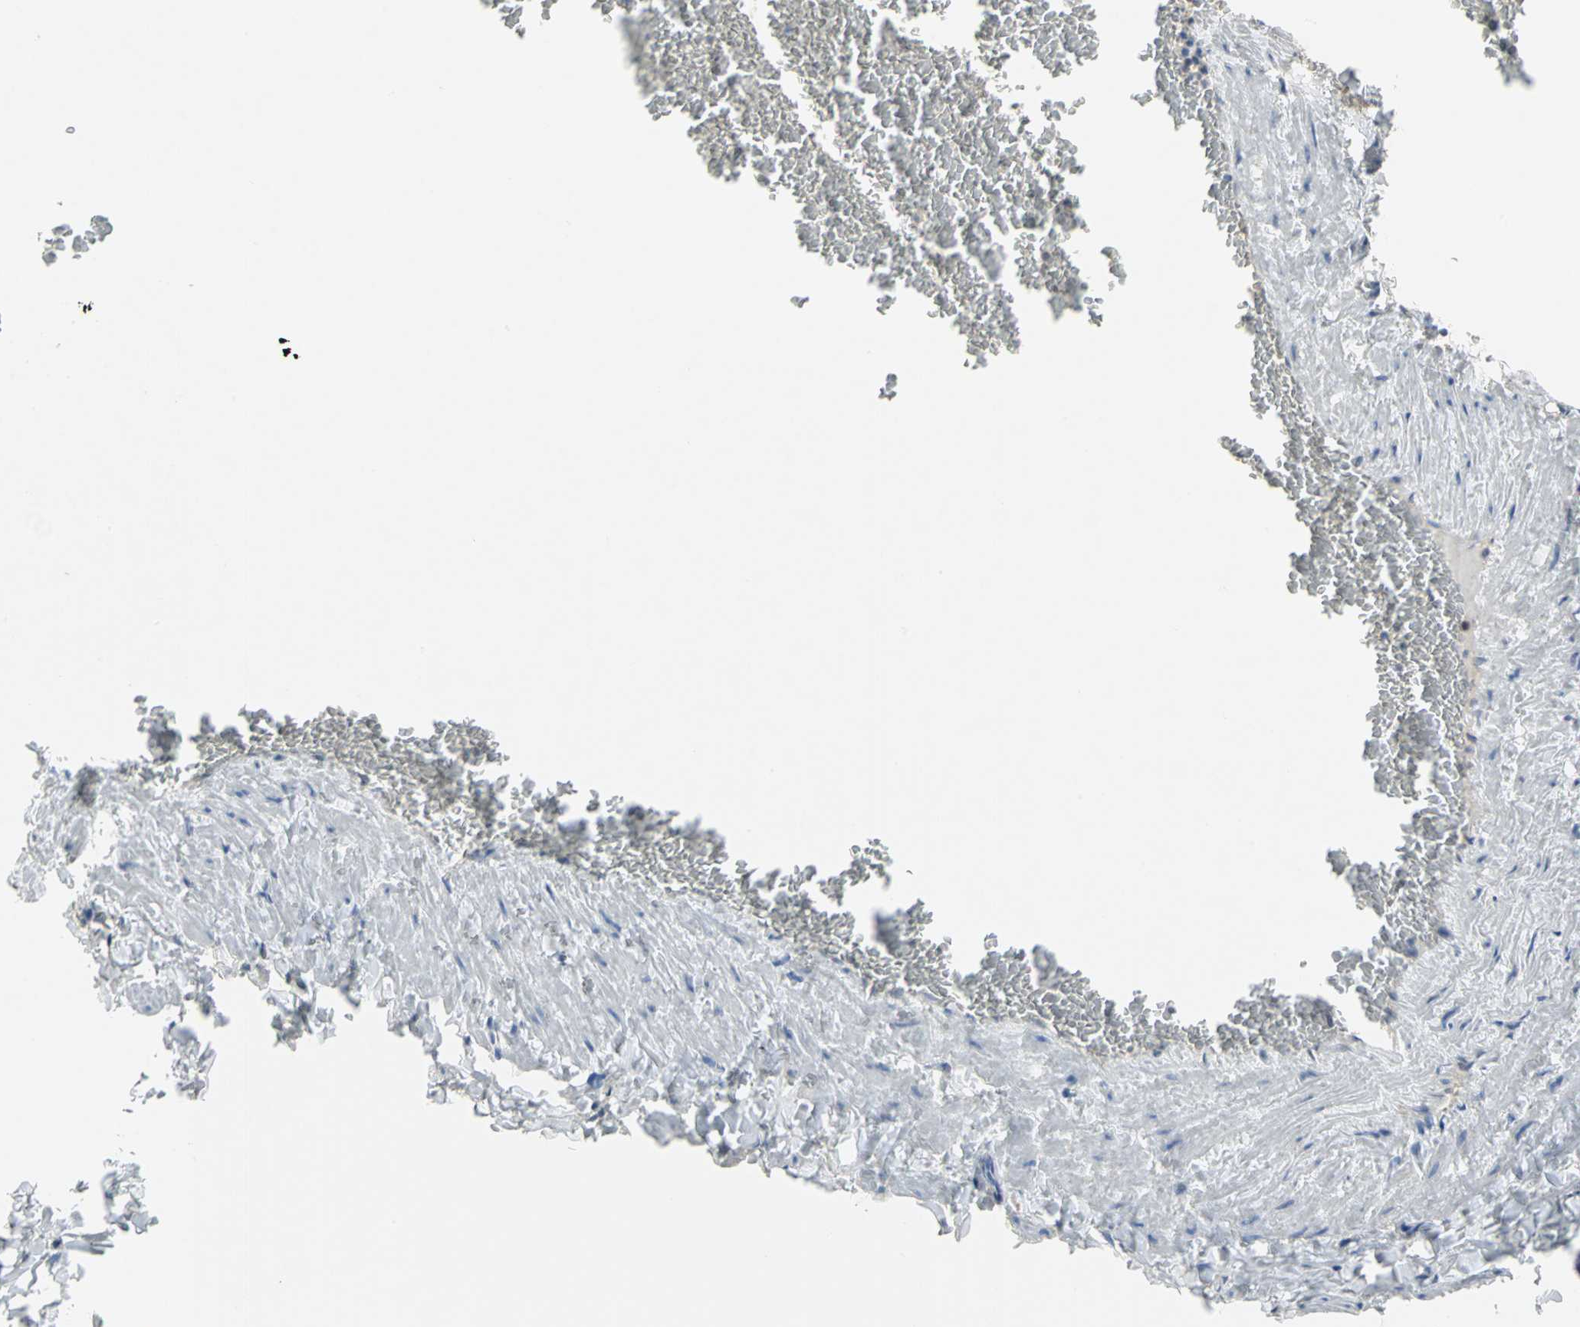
{"staining": {"intensity": "weak", "quantity": "<25%", "location": "cytoplasmic/membranous"}, "tissue": "adipose tissue", "cell_type": "Adipocytes", "image_type": "normal", "snomed": [{"axis": "morphology", "description": "Normal tissue, NOS"}, {"axis": "topography", "description": "Vascular tissue"}], "caption": "Immunohistochemical staining of normal human adipose tissue exhibits no significant expression in adipocytes. (DAB IHC with hematoxylin counter stain).", "gene": "PPIA", "patient": {"sex": "male", "age": 41}}